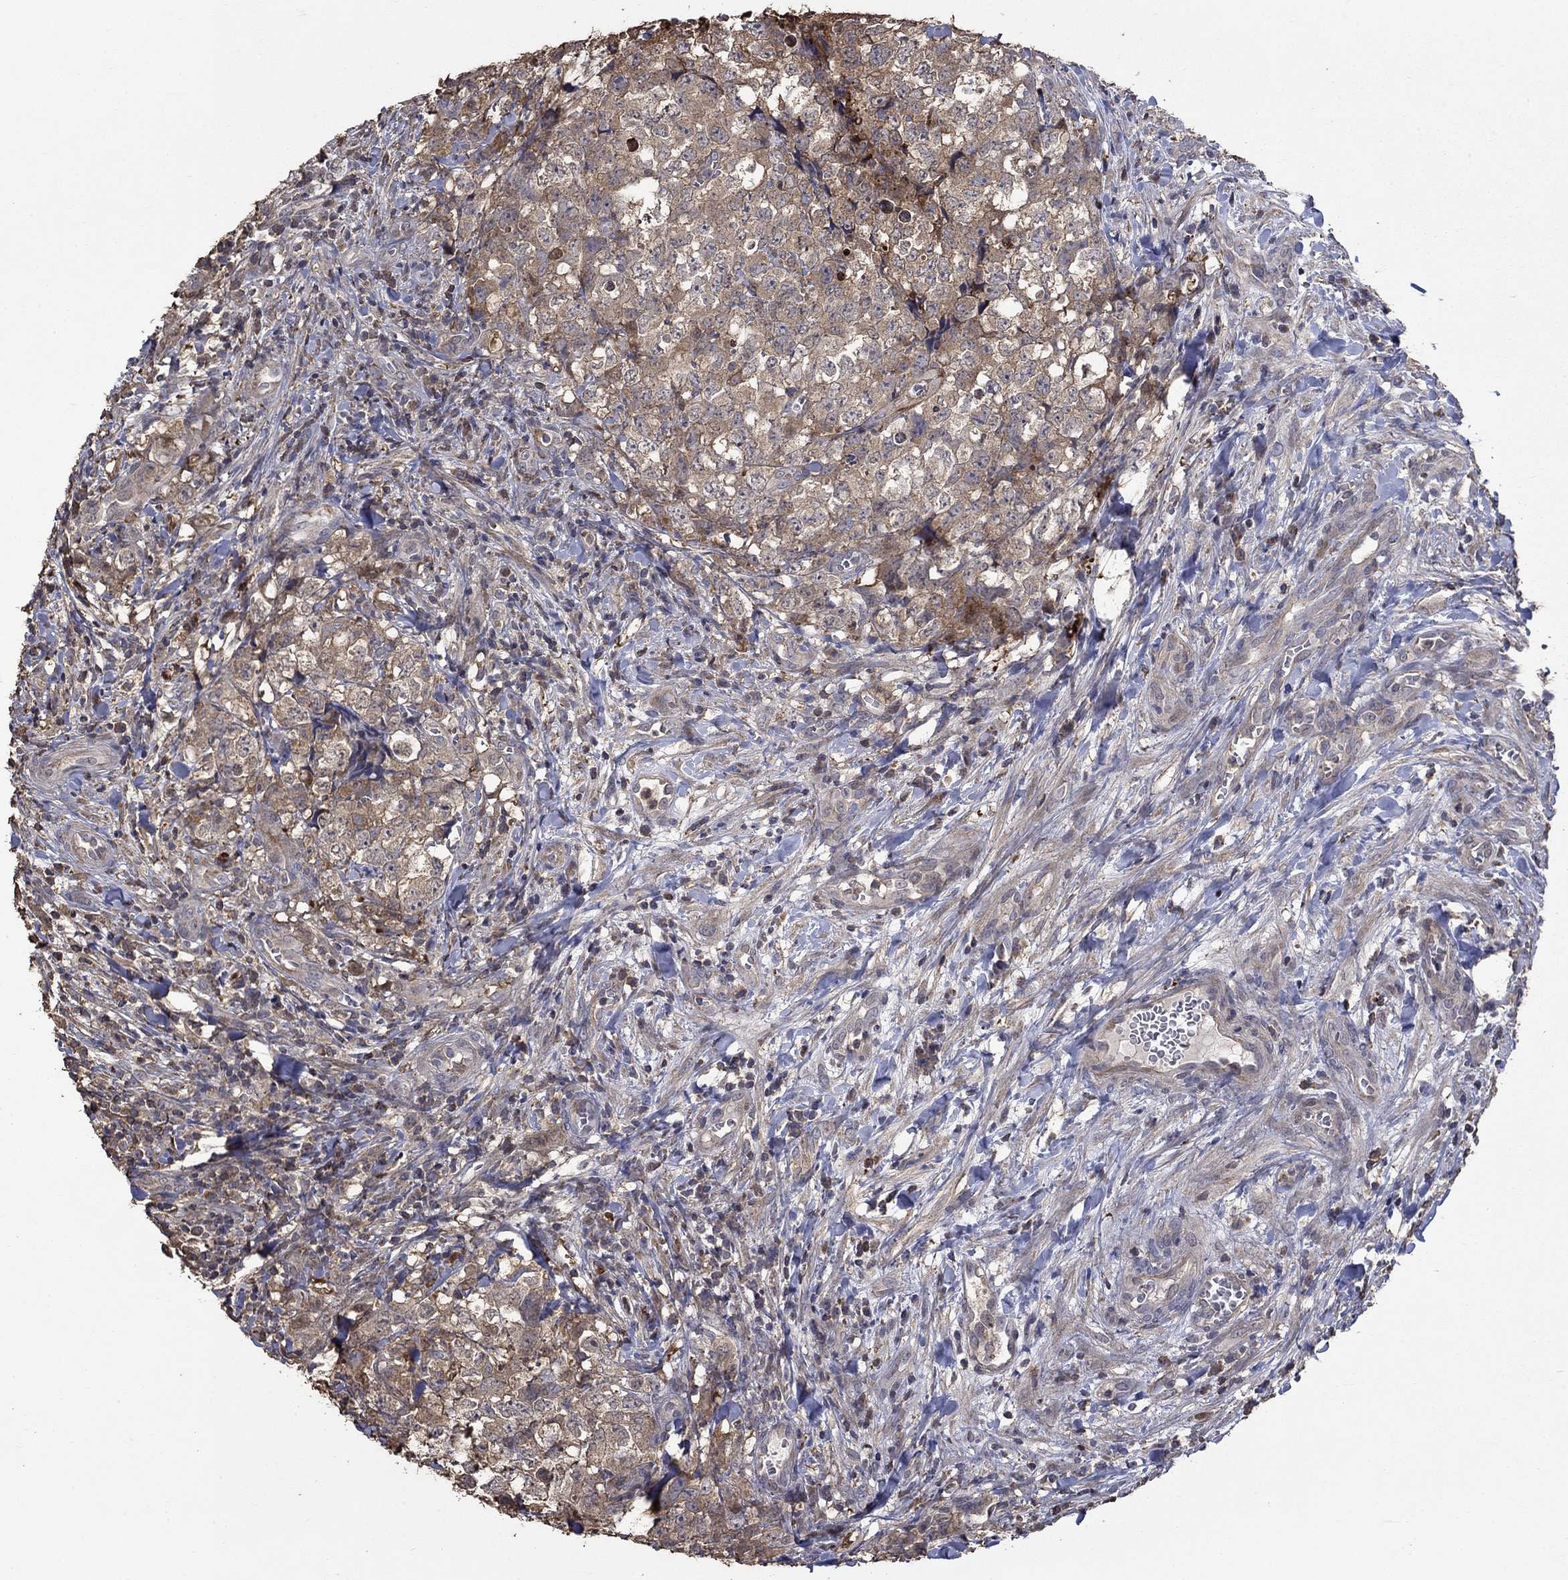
{"staining": {"intensity": "weak", "quantity": "25%-75%", "location": "cytoplasmic/membranous"}, "tissue": "testis cancer", "cell_type": "Tumor cells", "image_type": "cancer", "snomed": [{"axis": "morphology", "description": "Carcinoma, Embryonal, NOS"}, {"axis": "topography", "description": "Testis"}], "caption": "A high-resolution photomicrograph shows immunohistochemistry staining of testis cancer (embryonal carcinoma), which demonstrates weak cytoplasmic/membranous expression in approximately 25%-75% of tumor cells. (DAB (3,3'-diaminobenzidine) IHC with brightfield microscopy, high magnification).", "gene": "DVL1", "patient": {"sex": "male", "age": 23}}